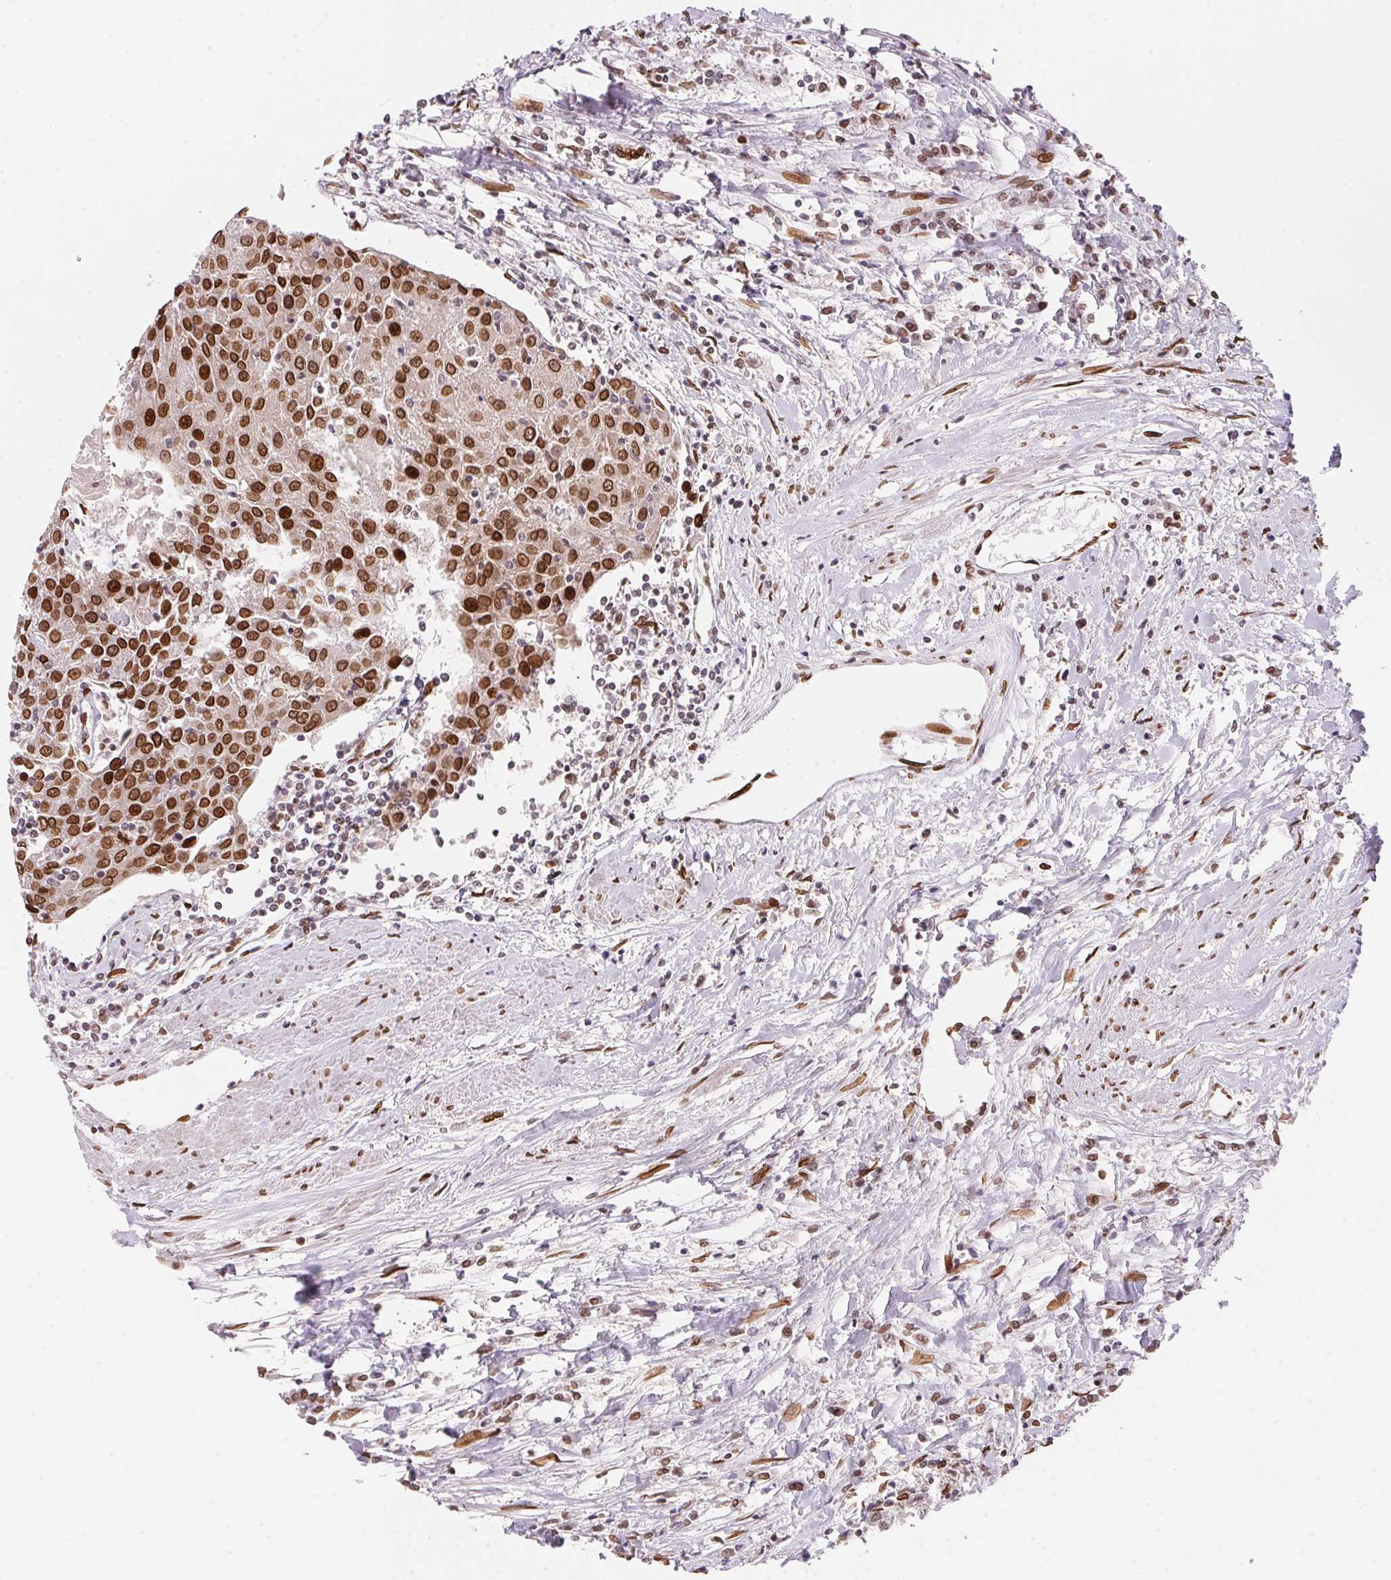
{"staining": {"intensity": "strong", "quantity": ">75%", "location": "nuclear"}, "tissue": "urothelial cancer", "cell_type": "Tumor cells", "image_type": "cancer", "snomed": [{"axis": "morphology", "description": "Urothelial carcinoma, High grade"}, {"axis": "topography", "description": "Urinary bladder"}], "caption": "There is high levels of strong nuclear expression in tumor cells of urothelial carcinoma (high-grade), as demonstrated by immunohistochemical staining (brown color).", "gene": "SAP30BP", "patient": {"sex": "female", "age": 85}}